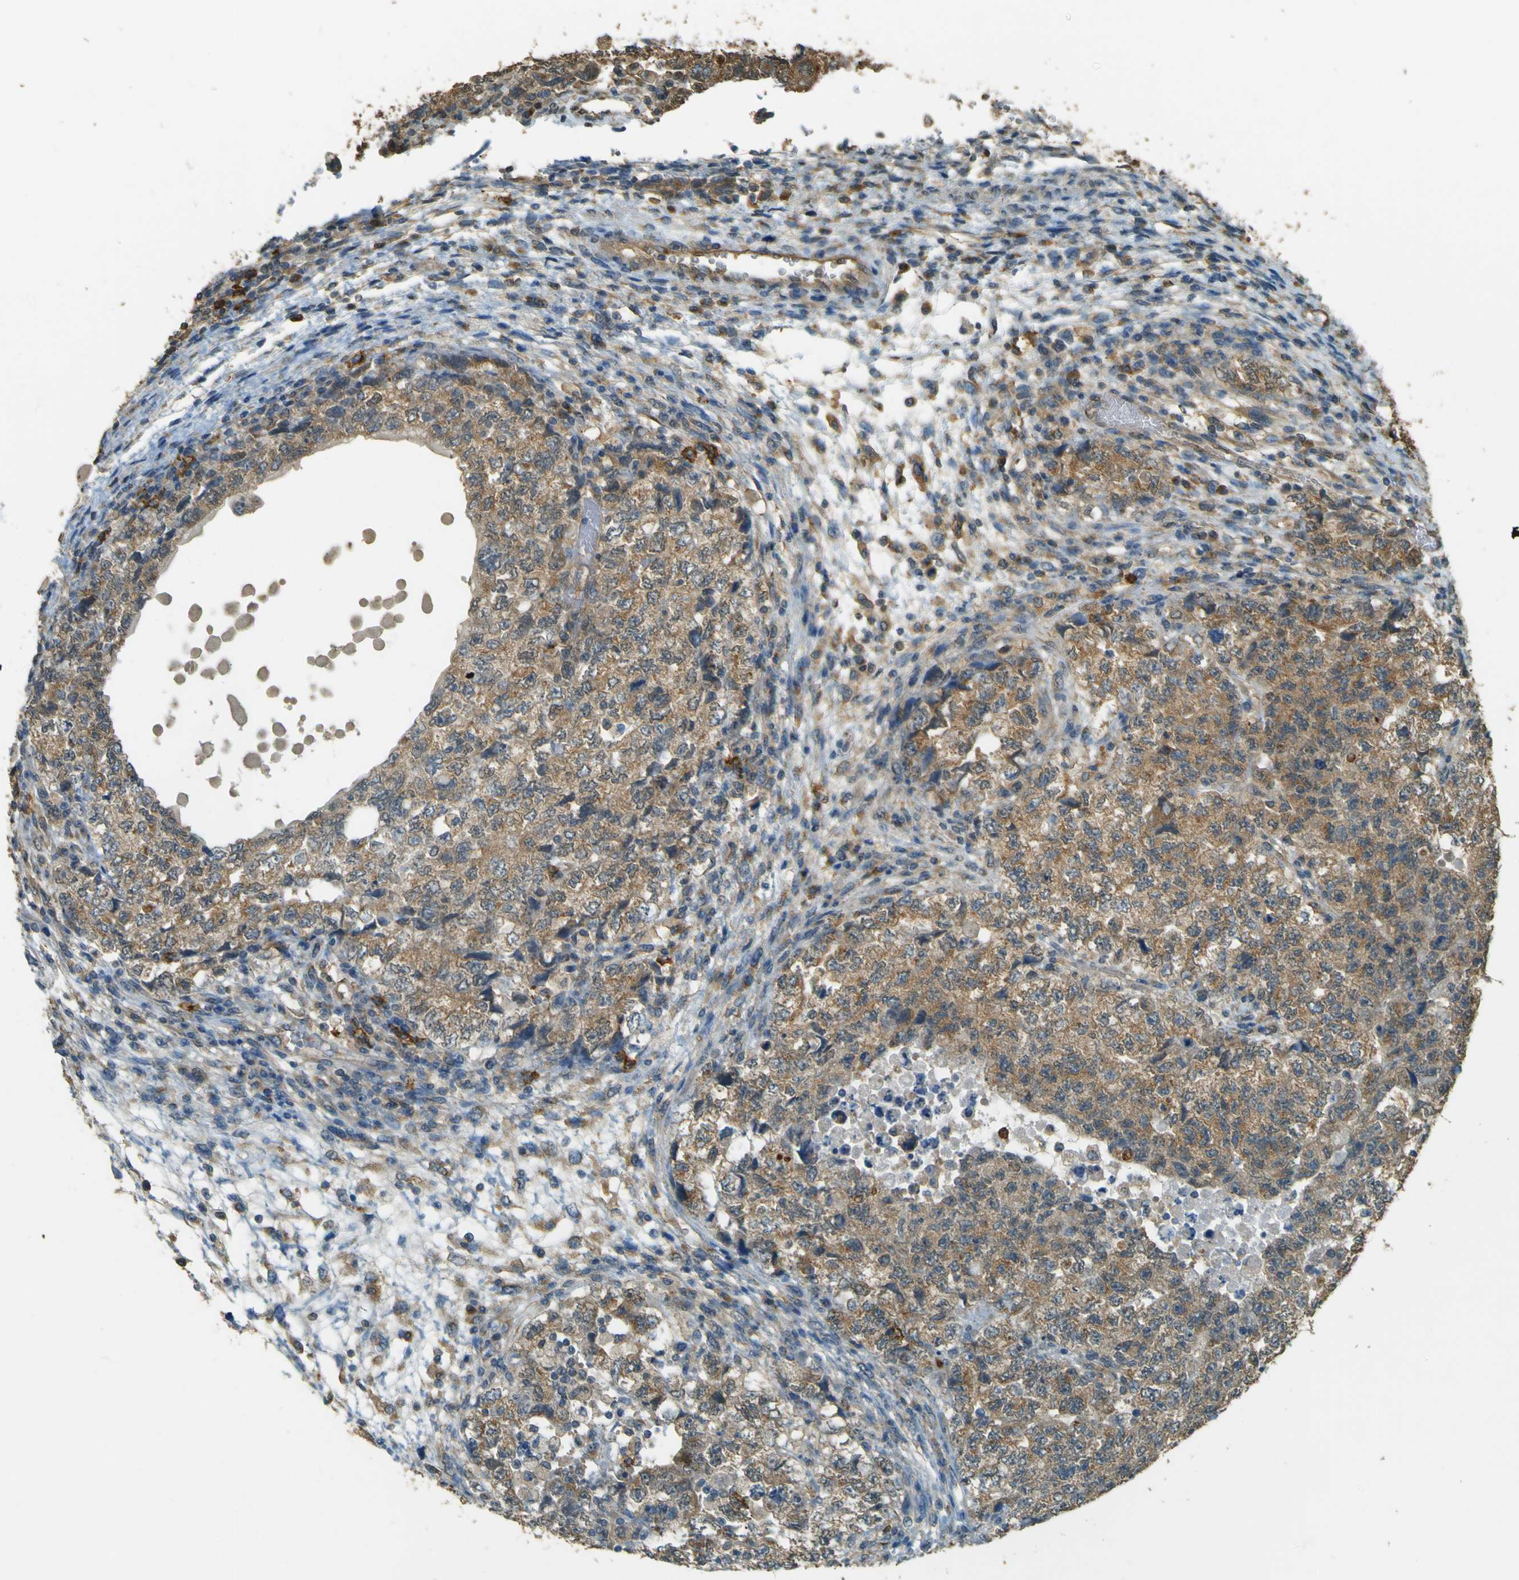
{"staining": {"intensity": "moderate", "quantity": ">75%", "location": "cytoplasmic/membranous"}, "tissue": "testis cancer", "cell_type": "Tumor cells", "image_type": "cancer", "snomed": [{"axis": "morphology", "description": "Carcinoma, Embryonal, NOS"}, {"axis": "topography", "description": "Testis"}], "caption": "Immunohistochemical staining of testis cancer (embryonal carcinoma) exhibits medium levels of moderate cytoplasmic/membranous positivity in approximately >75% of tumor cells.", "gene": "GOLGA1", "patient": {"sex": "male", "age": 36}}